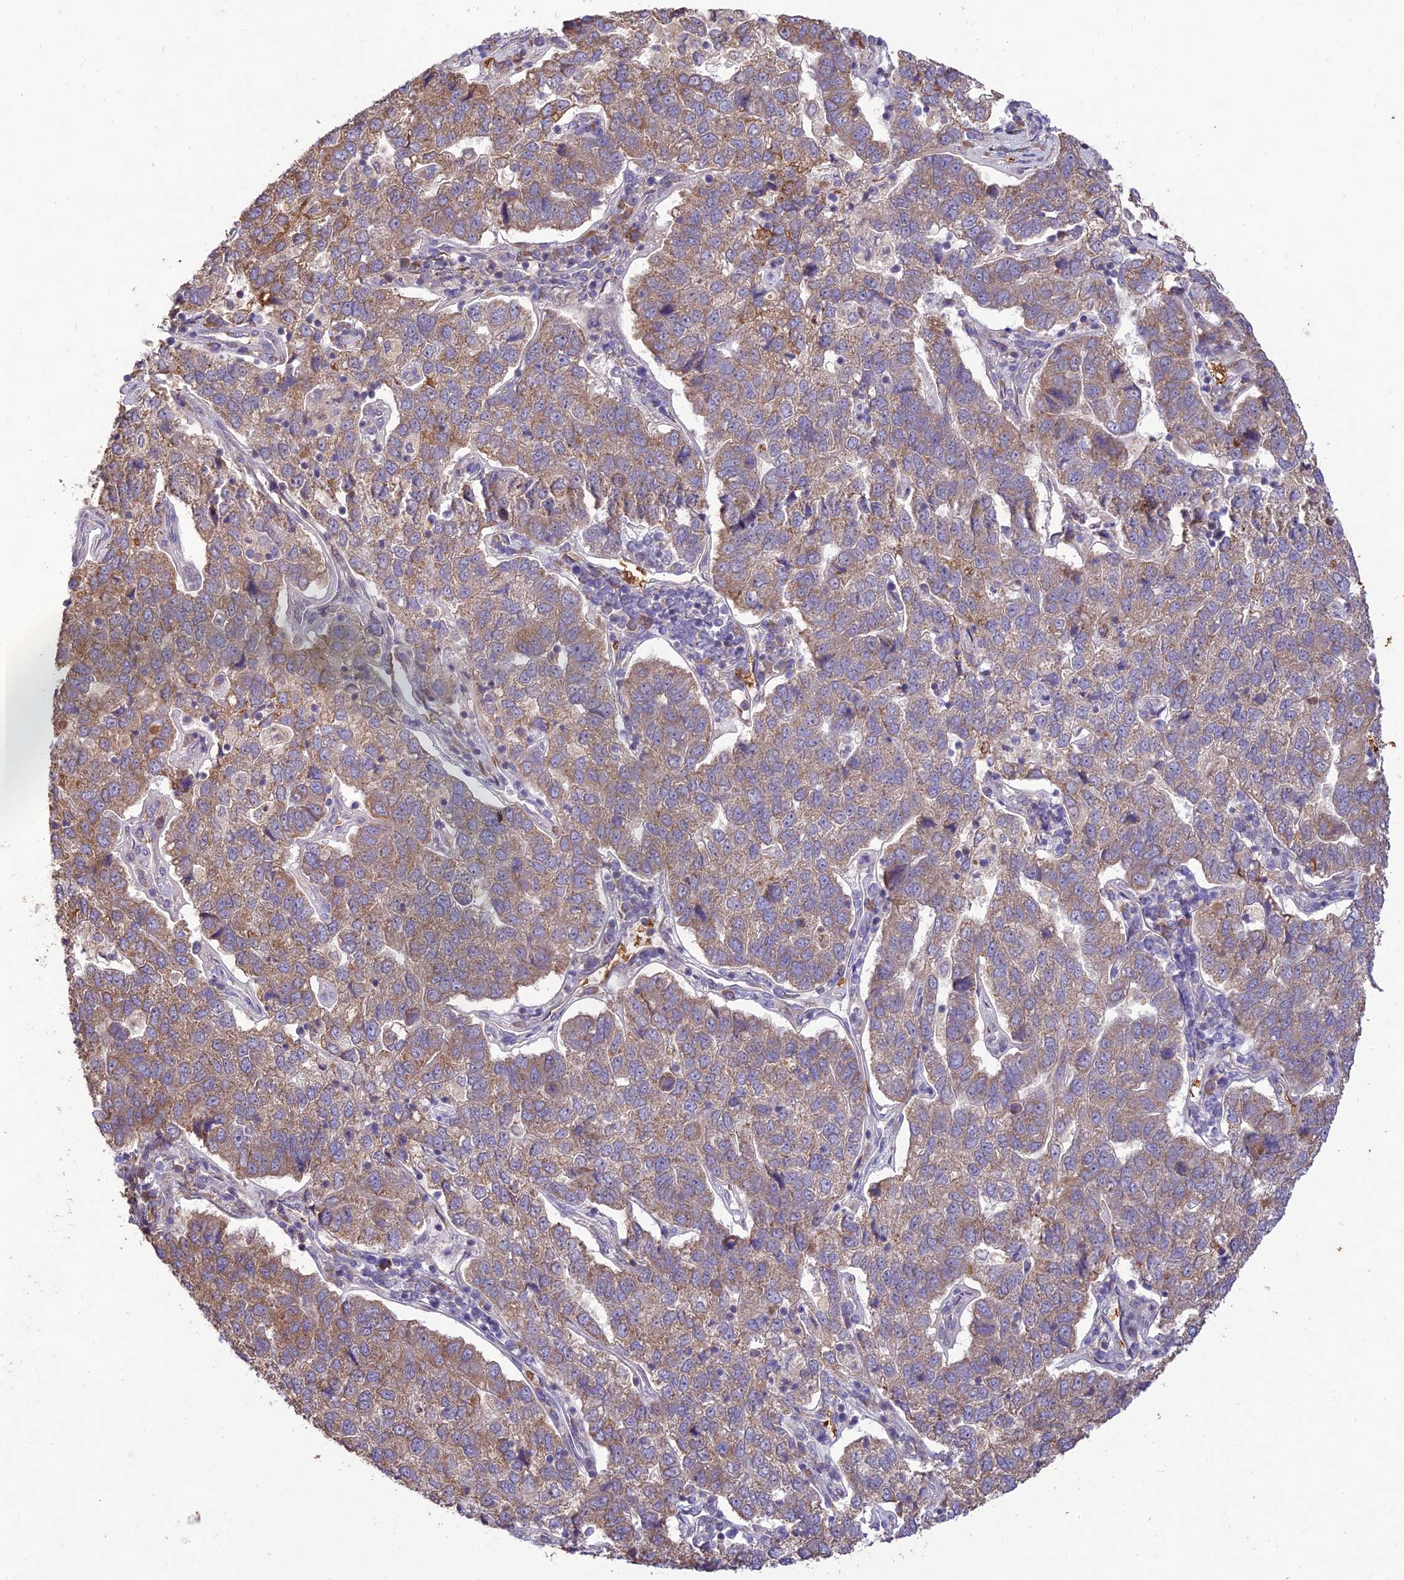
{"staining": {"intensity": "moderate", "quantity": ">75%", "location": "cytoplasmic/membranous"}, "tissue": "pancreatic cancer", "cell_type": "Tumor cells", "image_type": "cancer", "snomed": [{"axis": "morphology", "description": "Adenocarcinoma, NOS"}, {"axis": "topography", "description": "Pancreas"}], "caption": "Moderate cytoplasmic/membranous positivity for a protein is seen in approximately >75% of tumor cells of pancreatic cancer (adenocarcinoma) using IHC.", "gene": "PPP1R11", "patient": {"sex": "female", "age": 61}}